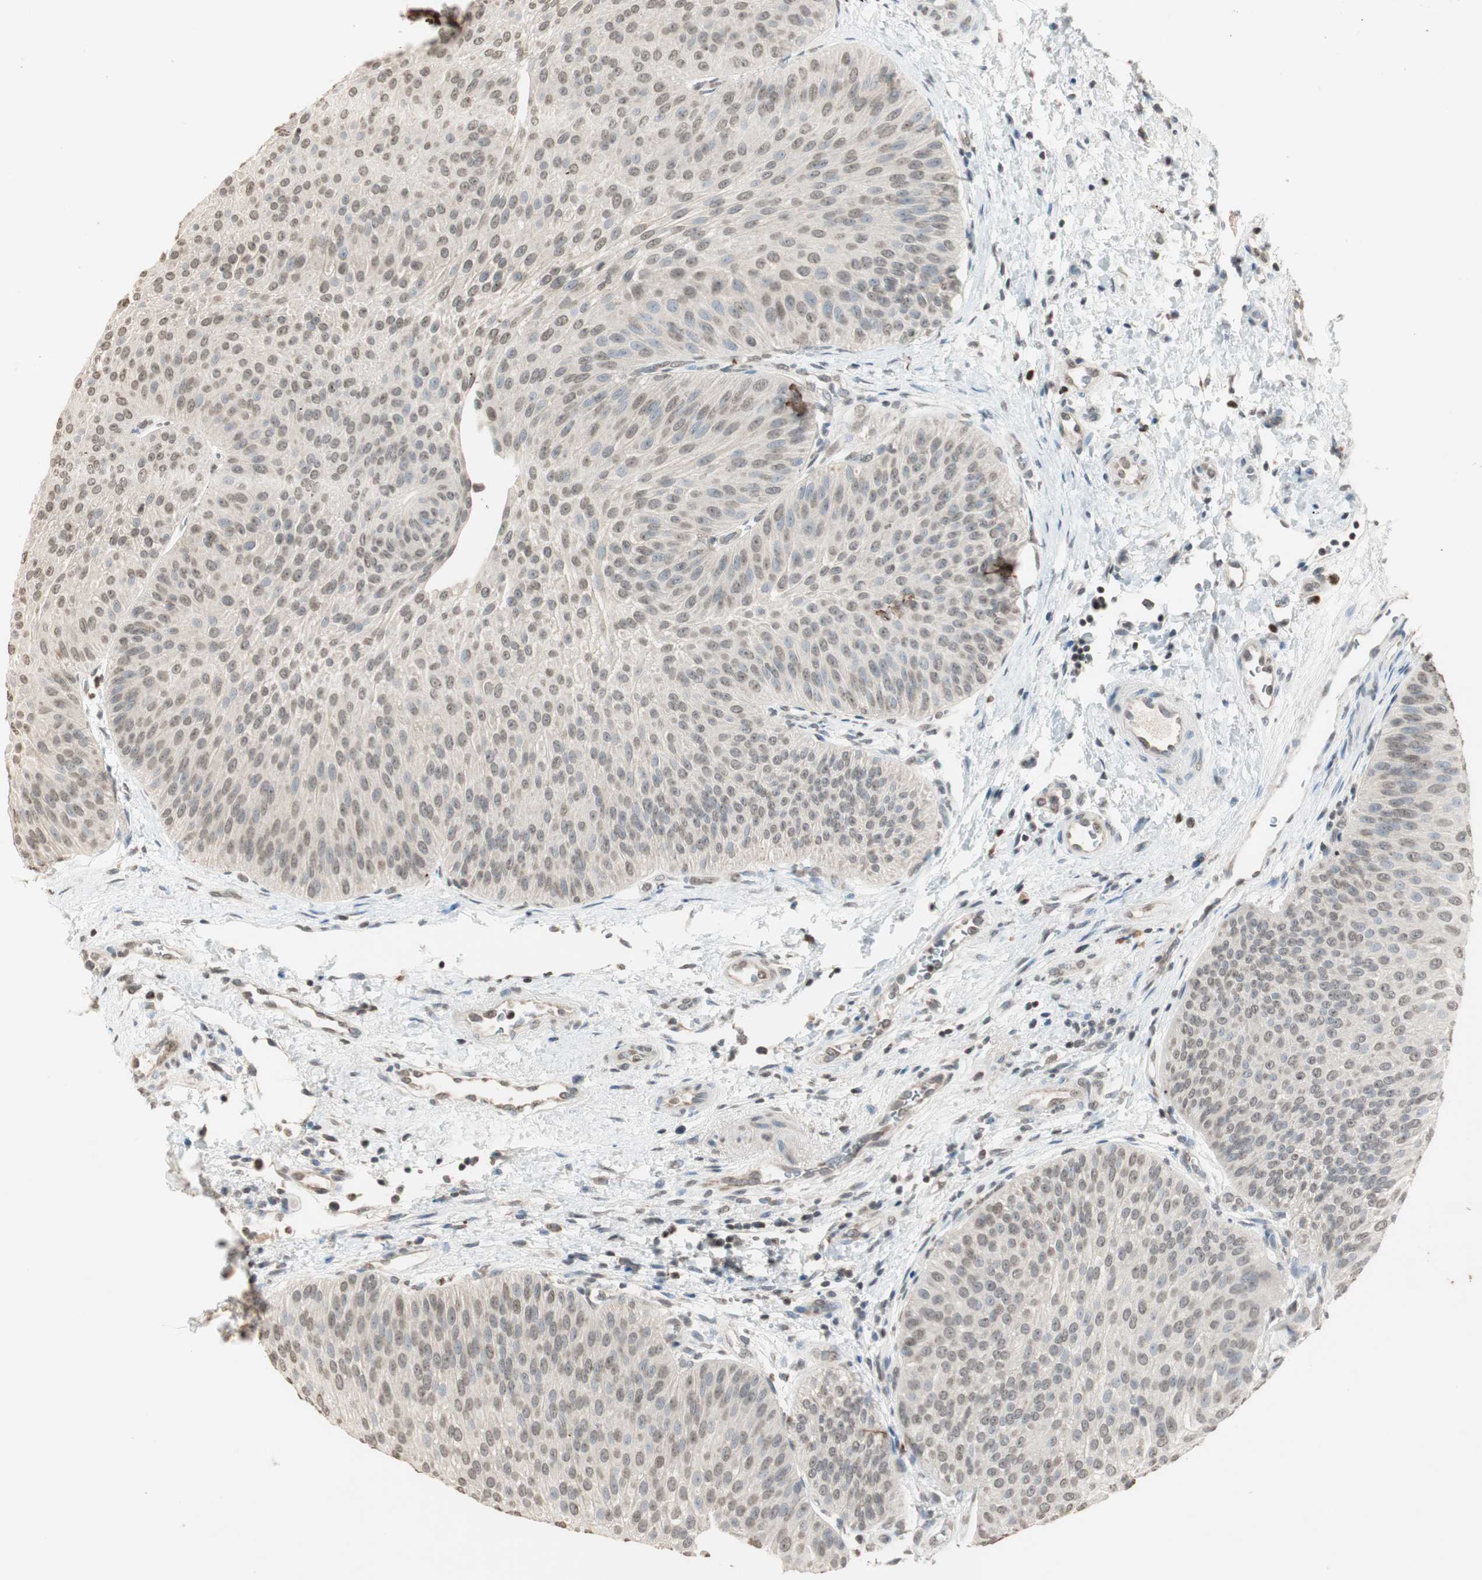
{"staining": {"intensity": "weak", "quantity": "25%-75%", "location": "nuclear"}, "tissue": "urothelial cancer", "cell_type": "Tumor cells", "image_type": "cancer", "snomed": [{"axis": "morphology", "description": "Urothelial carcinoma, Low grade"}, {"axis": "topography", "description": "Urinary bladder"}], "caption": "Weak nuclear protein expression is present in about 25%-75% of tumor cells in urothelial cancer. (IHC, brightfield microscopy, high magnification).", "gene": "PRELID1", "patient": {"sex": "female", "age": 60}}